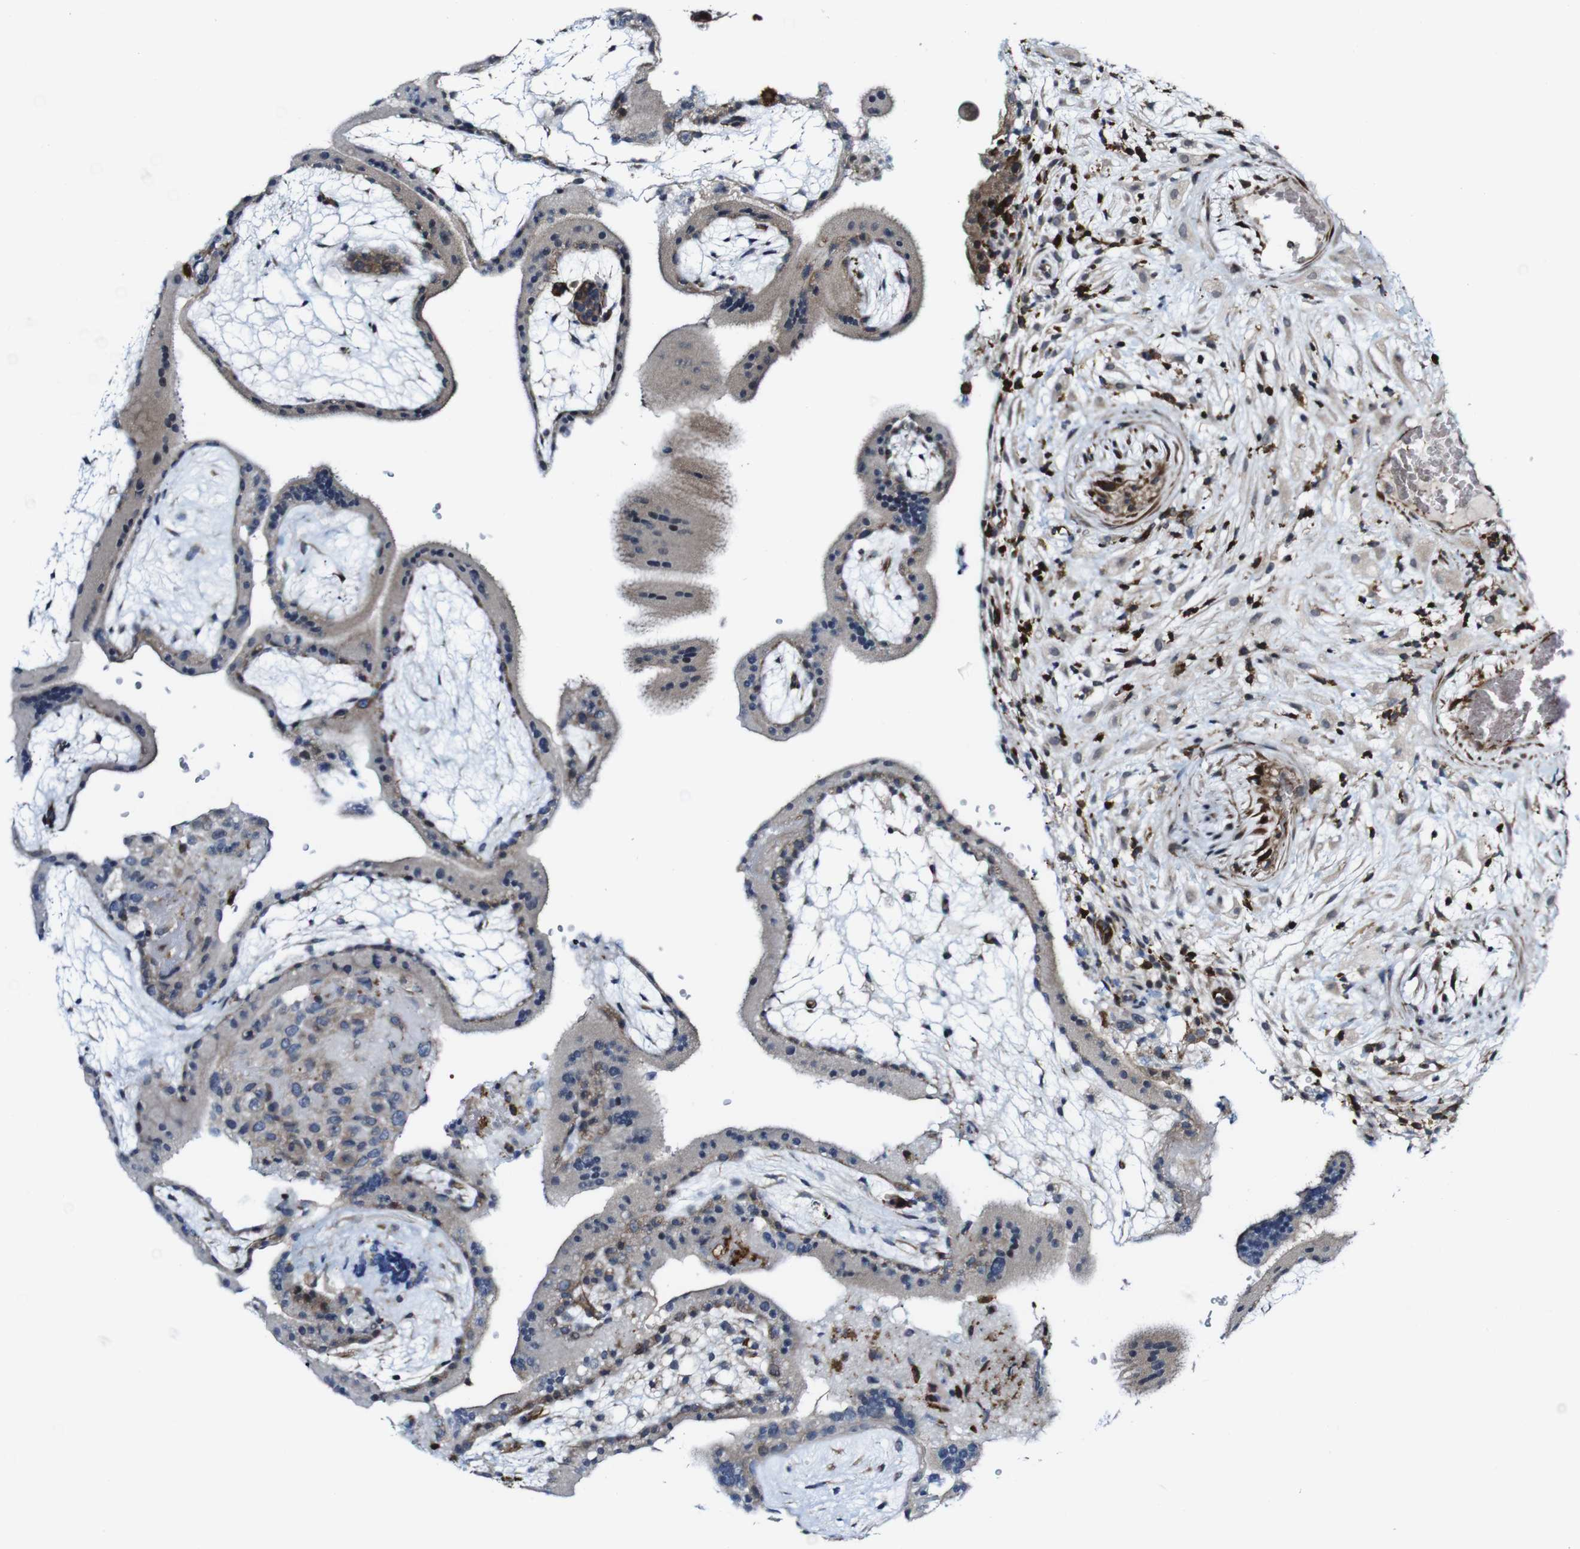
{"staining": {"intensity": "weak", "quantity": ">75%", "location": "cytoplasmic/membranous"}, "tissue": "placenta", "cell_type": "Decidual cells", "image_type": "normal", "snomed": [{"axis": "morphology", "description": "Normal tissue, NOS"}, {"axis": "topography", "description": "Placenta"}], "caption": "Brown immunohistochemical staining in benign human placenta exhibits weak cytoplasmic/membranous expression in about >75% of decidual cells. Using DAB (3,3'-diaminobenzidine) (brown) and hematoxylin (blue) stains, captured at high magnification using brightfield microscopy.", "gene": "JAK2", "patient": {"sex": "female", "age": 19}}